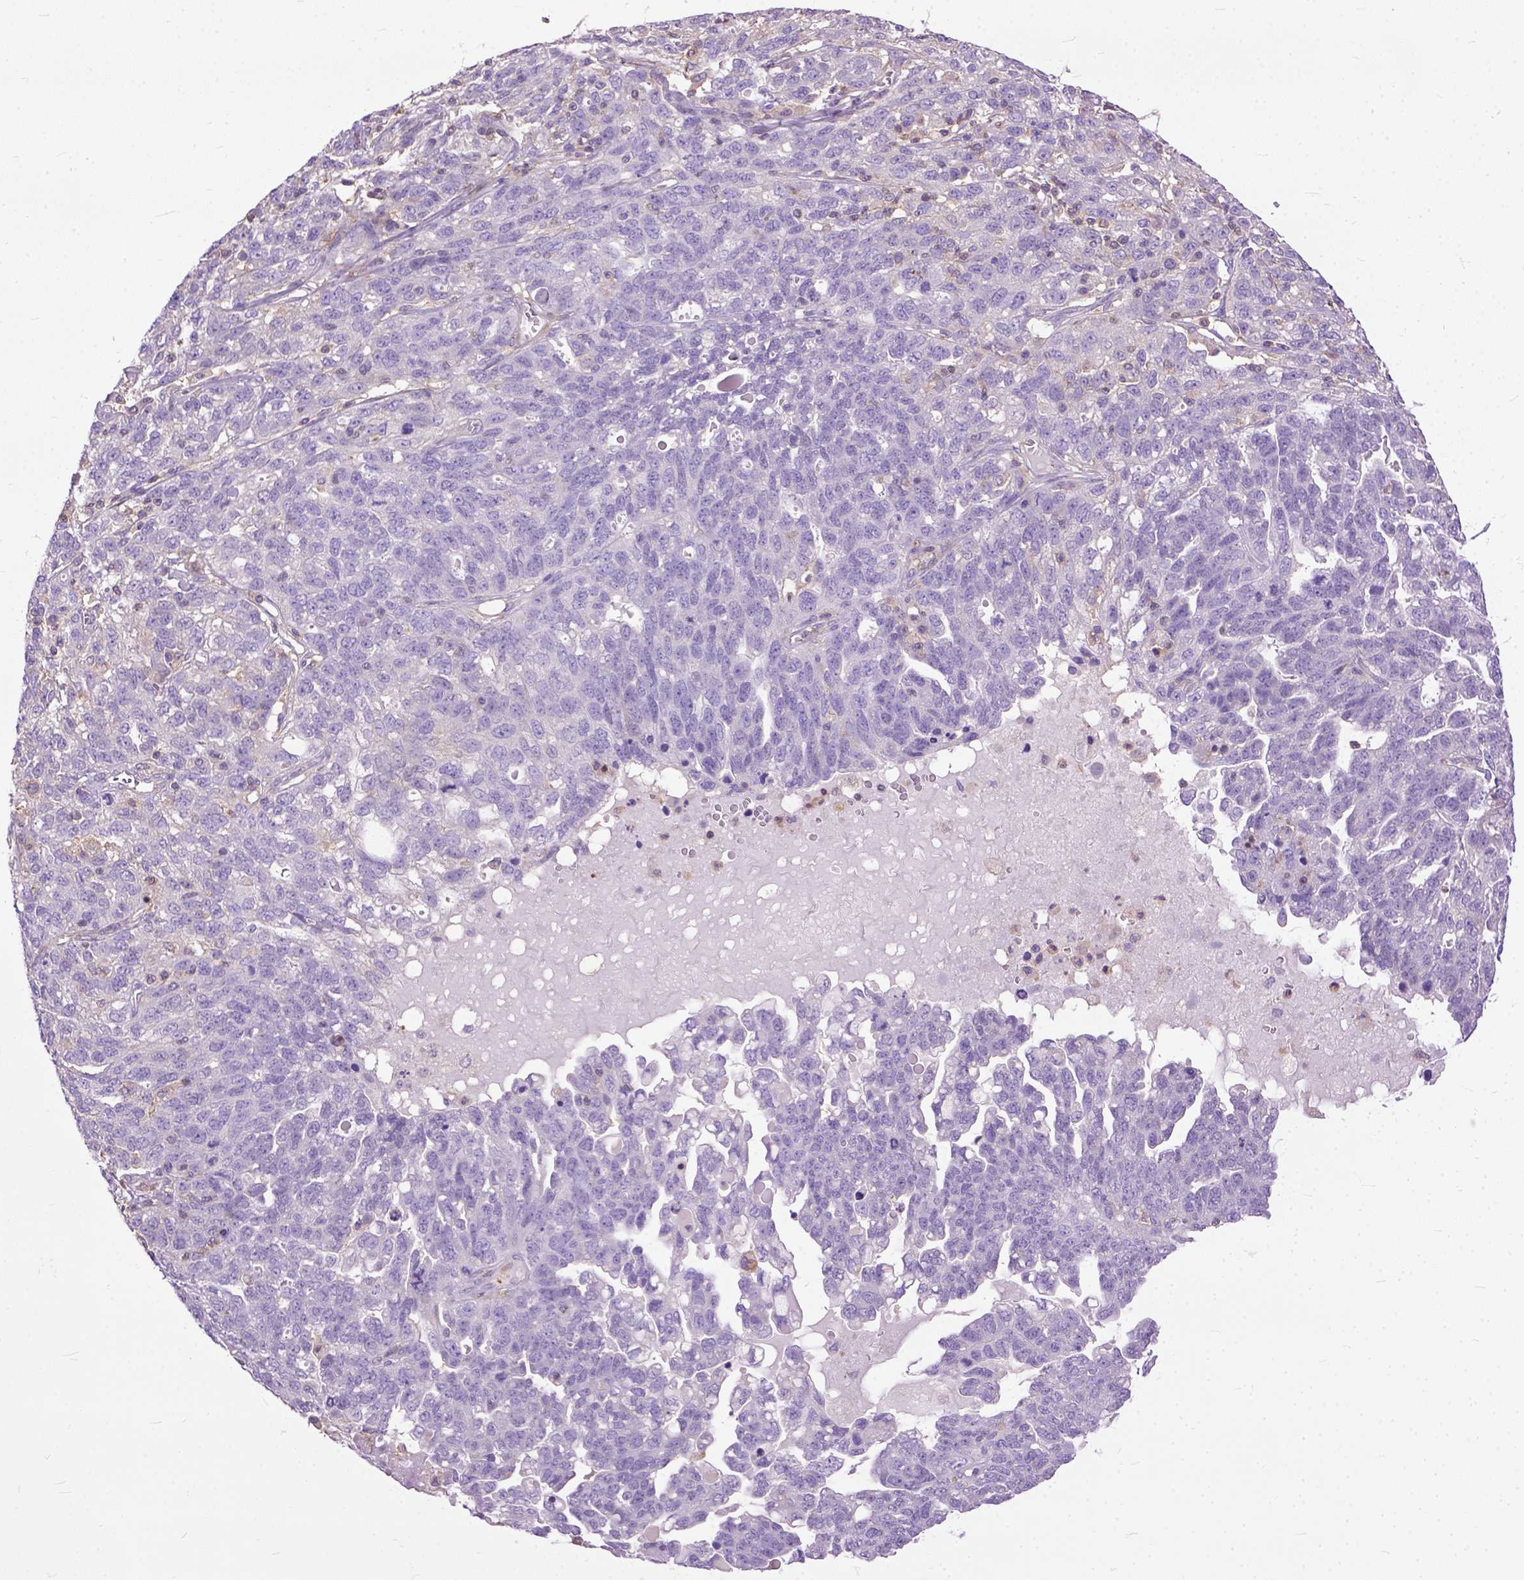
{"staining": {"intensity": "negative", "quantity": "none", "location": "none"}, "tissue": "ovarian cancer", "cell_type": "Tumor cells", "image_type": "cancer", "snomed": [{"axis": "morphology", "description": "Cystadenocarcinoma, serous, NOS"}, {"axis": "topography", "description": "Ovary"}], "caption": "DAB immunohistochemical staining of human ovarian serous cystadenocarcinoma demonstrates no significant staining in tumor cells.", "gene": "NAMPT", "patient": {"sex": "female", "age": 71}}